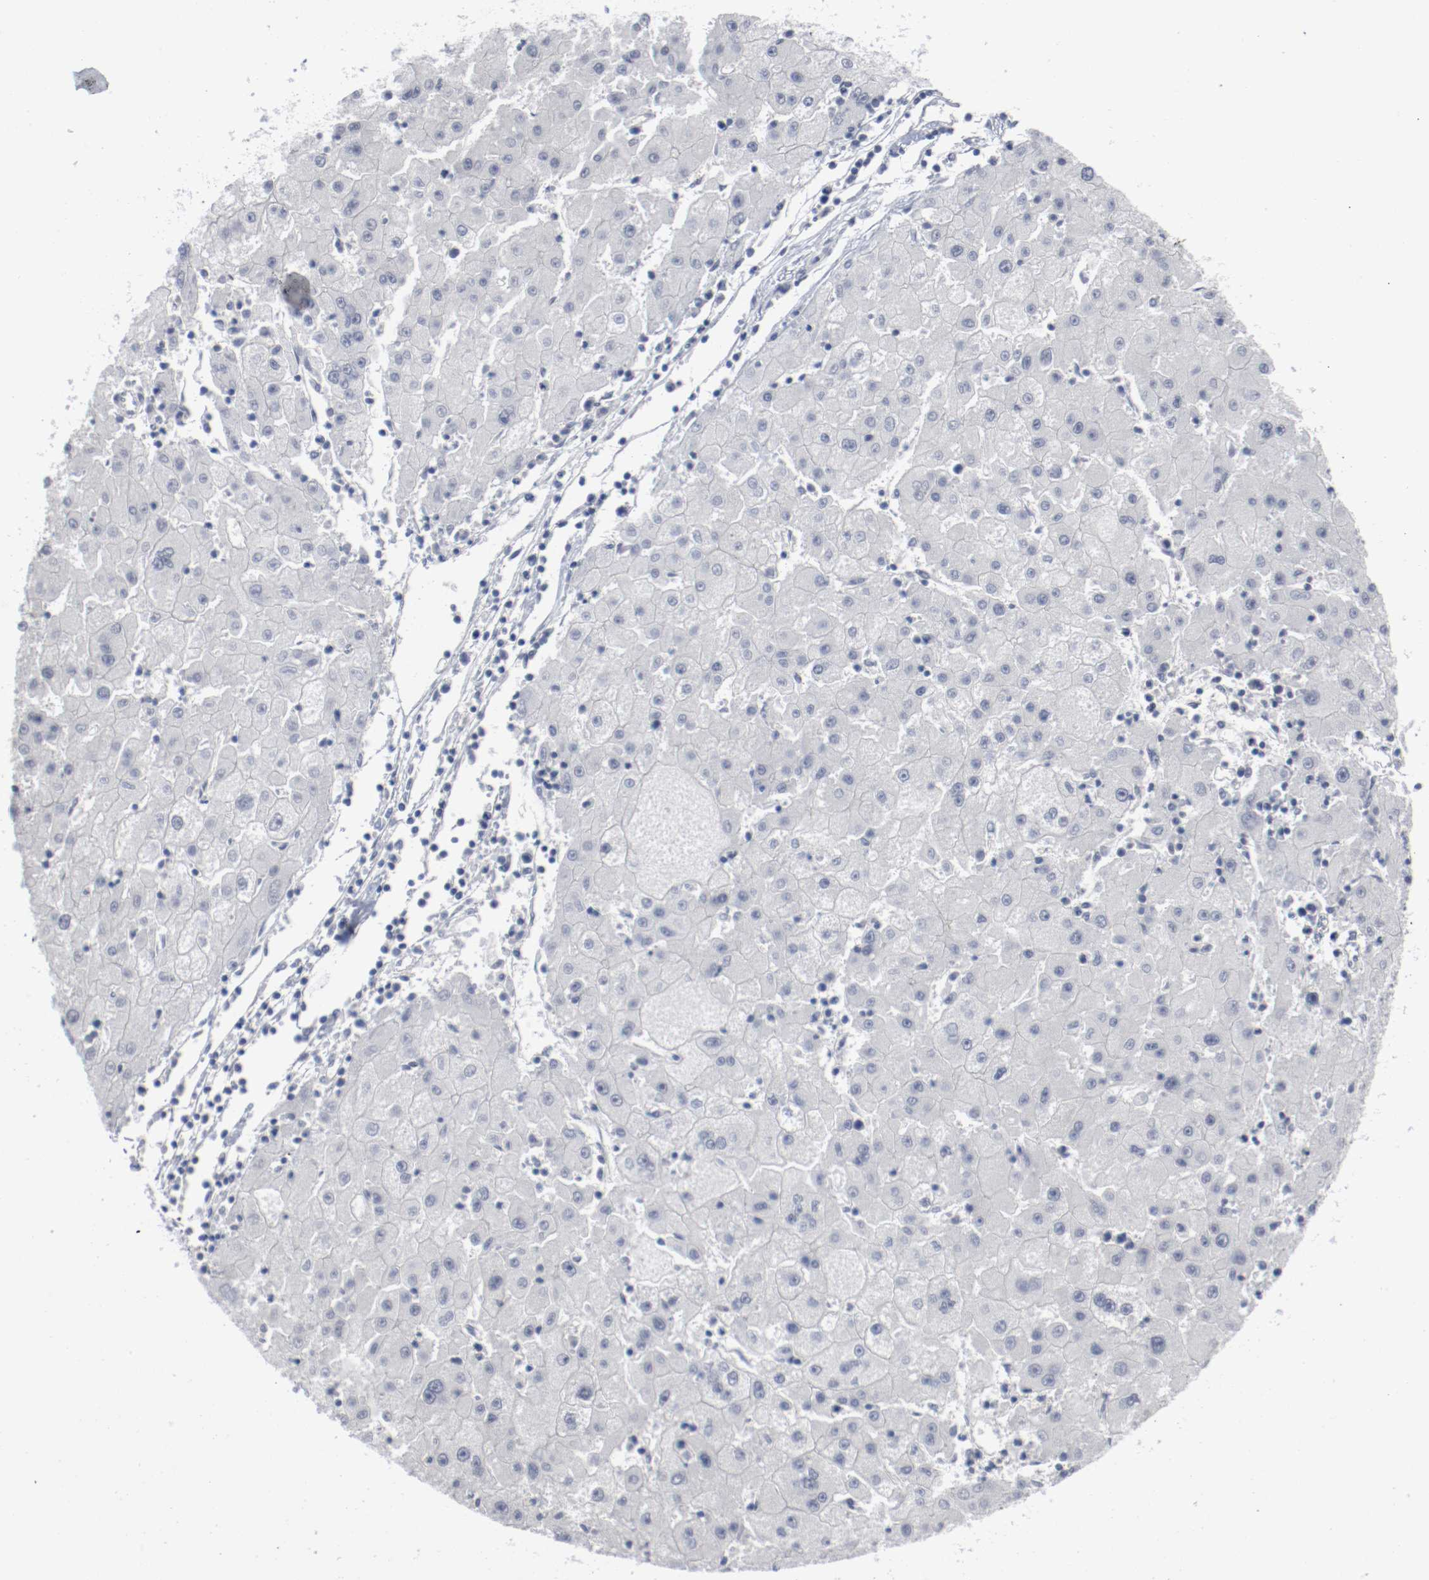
{"staining": {"intensity": "negative", "quantity": "none", "location": "none"}, "tissue": "liver cancer", "cell_type": "Tumor cells", "image_type": "cancer", "snomed": [{"axis": "morphology", "description": "Carcinoma, Hepatocellular, NOS"}, {"axis": "topography", "description": "Liver"}], "caption": "DAB (3,3'-diaminobenzidine) immunohistochemical staining of human liver cancer shows no significant expression in tumor cells.", "gene": "ATF7", "patient": {"sex": "male", "age": 72}}